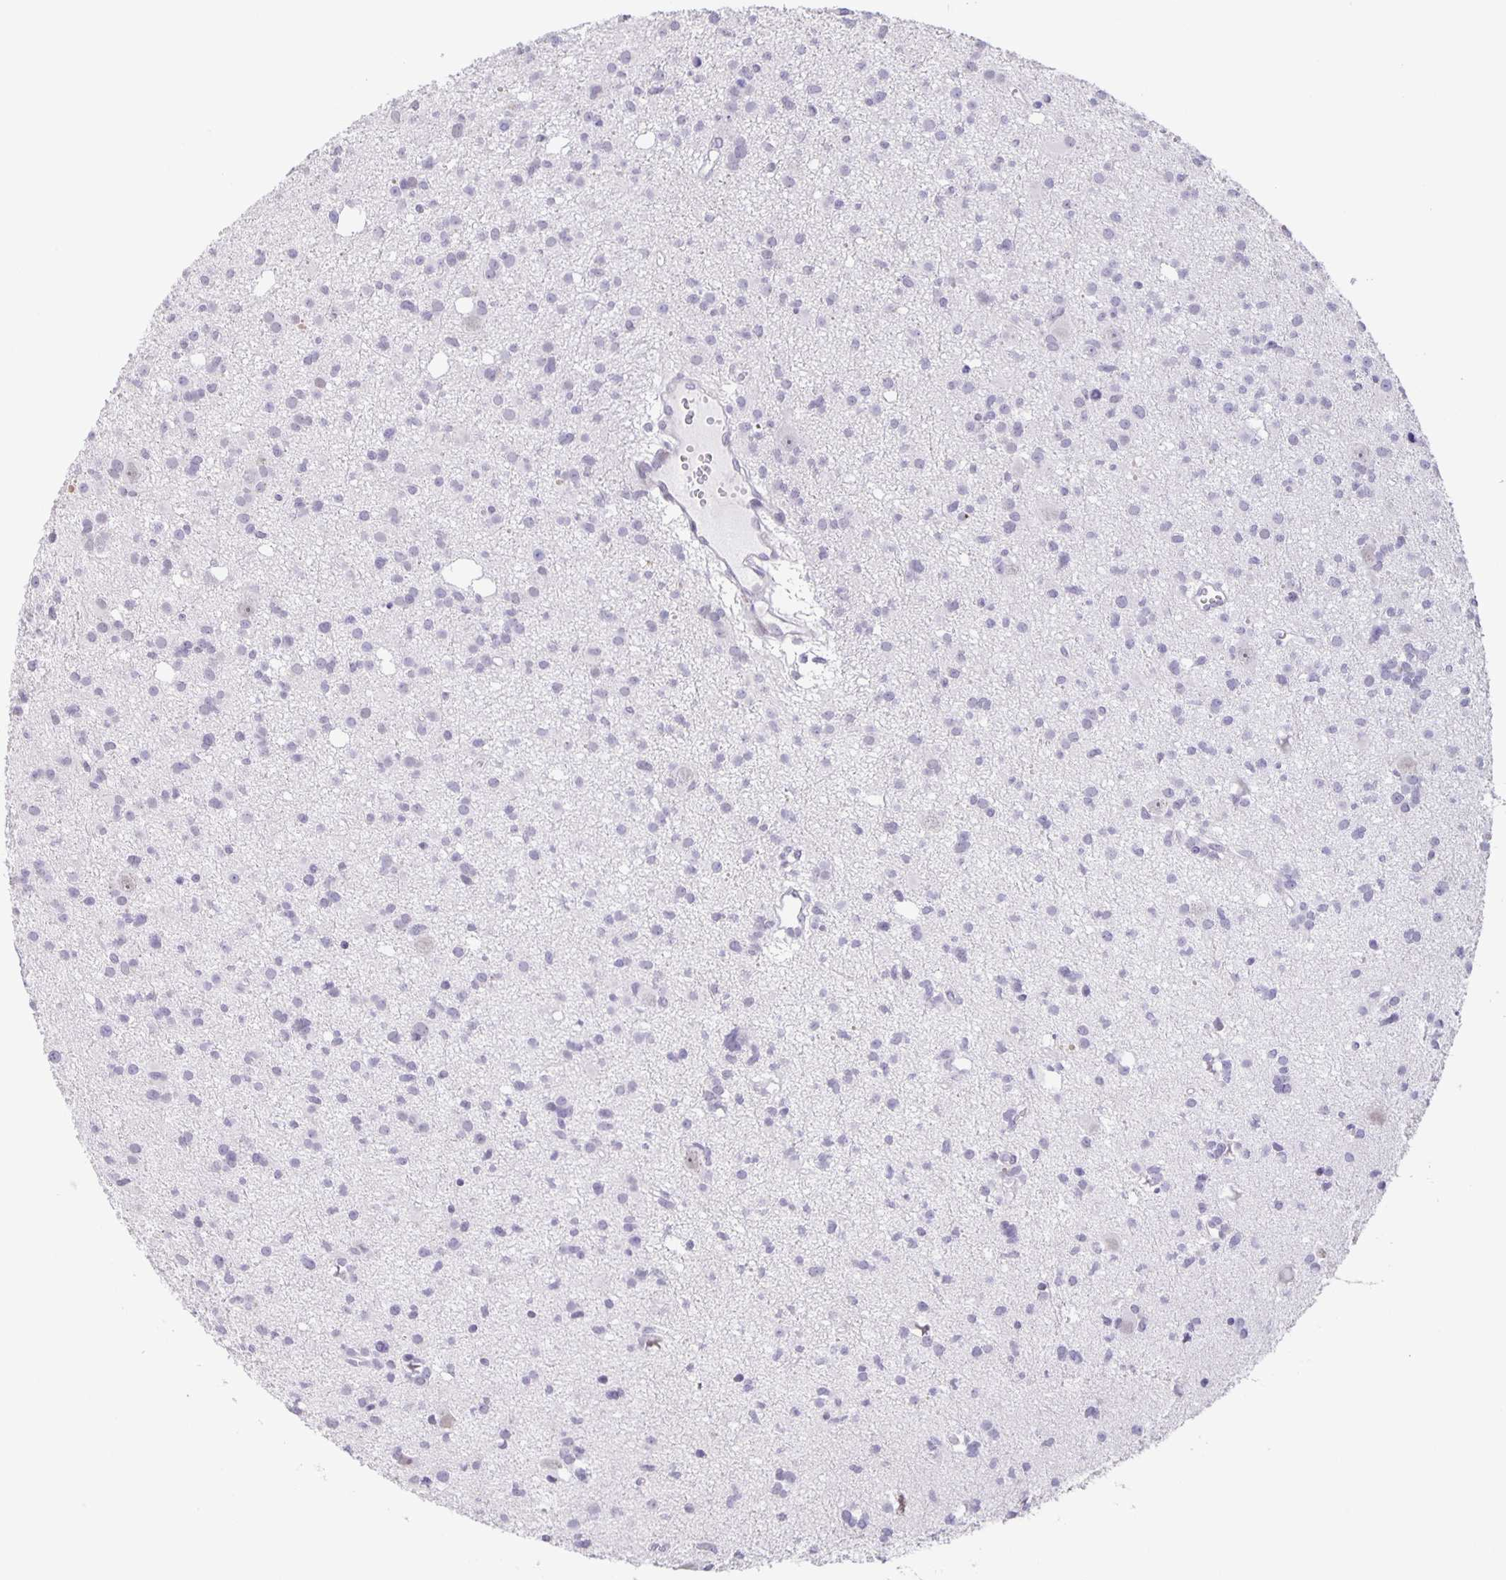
{"staining": {"intensity": "negative", "quantity": "none", "location": "none"}, "tissue": "glioma", "cell_type": "Tumor cells", "image_type": "cancer", "snomed": [{"axis": "morphology", "description": "Glioma, malignant, High grade"}, {"axis": "topography", "description": "Brain"}], "caption": "Immunohistochemistry (IHC) image of neoplastic tissue: human malignant glioma (high-grade) stained with DAB displays no significant protein positivity in tumor cells.", "gene": "PHRF1", "patient": {"sex": "male", "age": 23}}